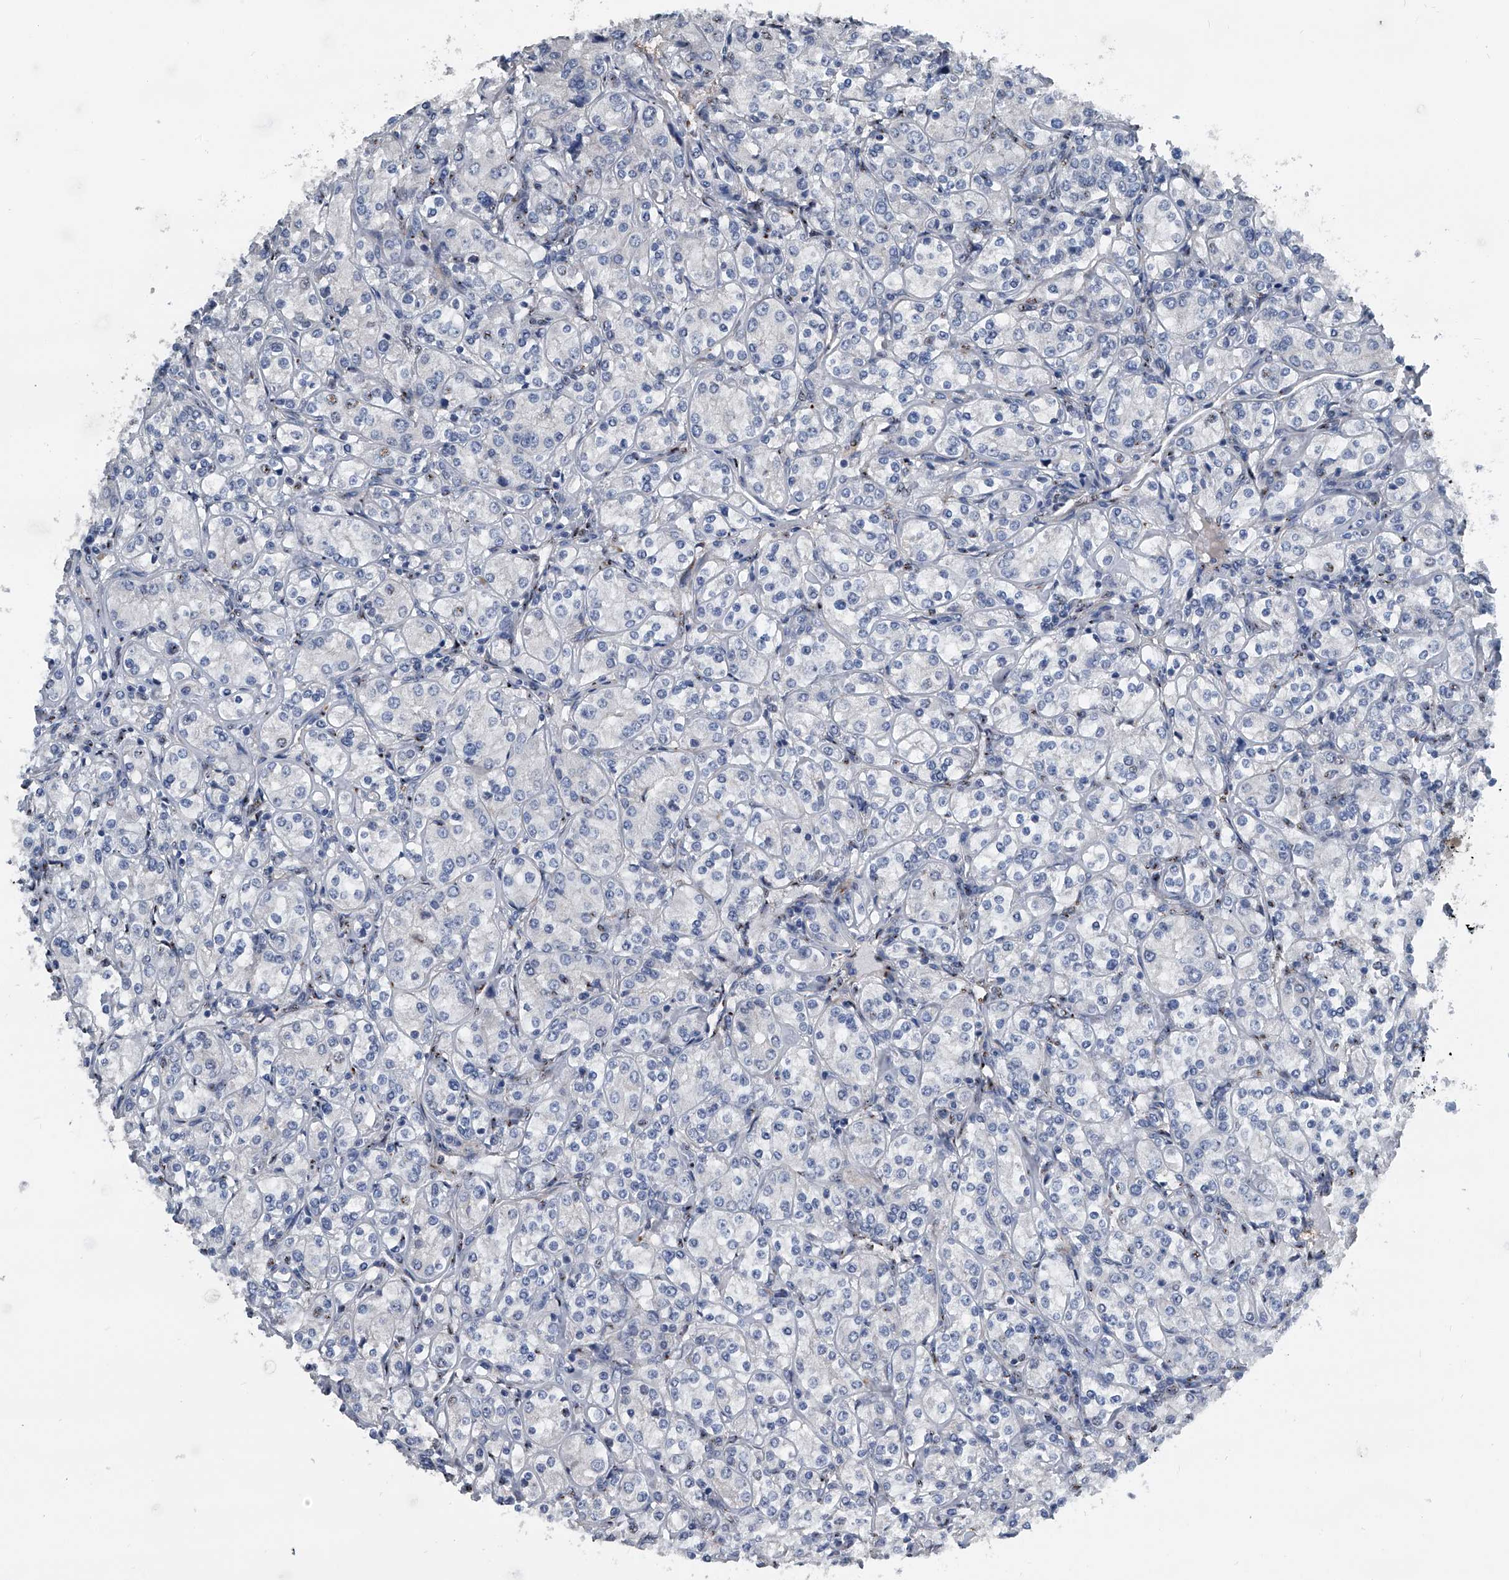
{"staining": {"intensity": "negative", "quantity": "none", "location": "none"}, "tissue": "renal cancer", "cell_type": "Tumor cells", "image_type": "cancer", "snomed": [{"axis": "morphology", "description": "Adenocarcinoma, NOS"}, {"axis": "topography", "description": "Kidney"}], "caption": "Tumor cells show no significant protein staining in renal cancer.", "gene": "MEN1", "patient": {"sex": "male", "age": 77}}